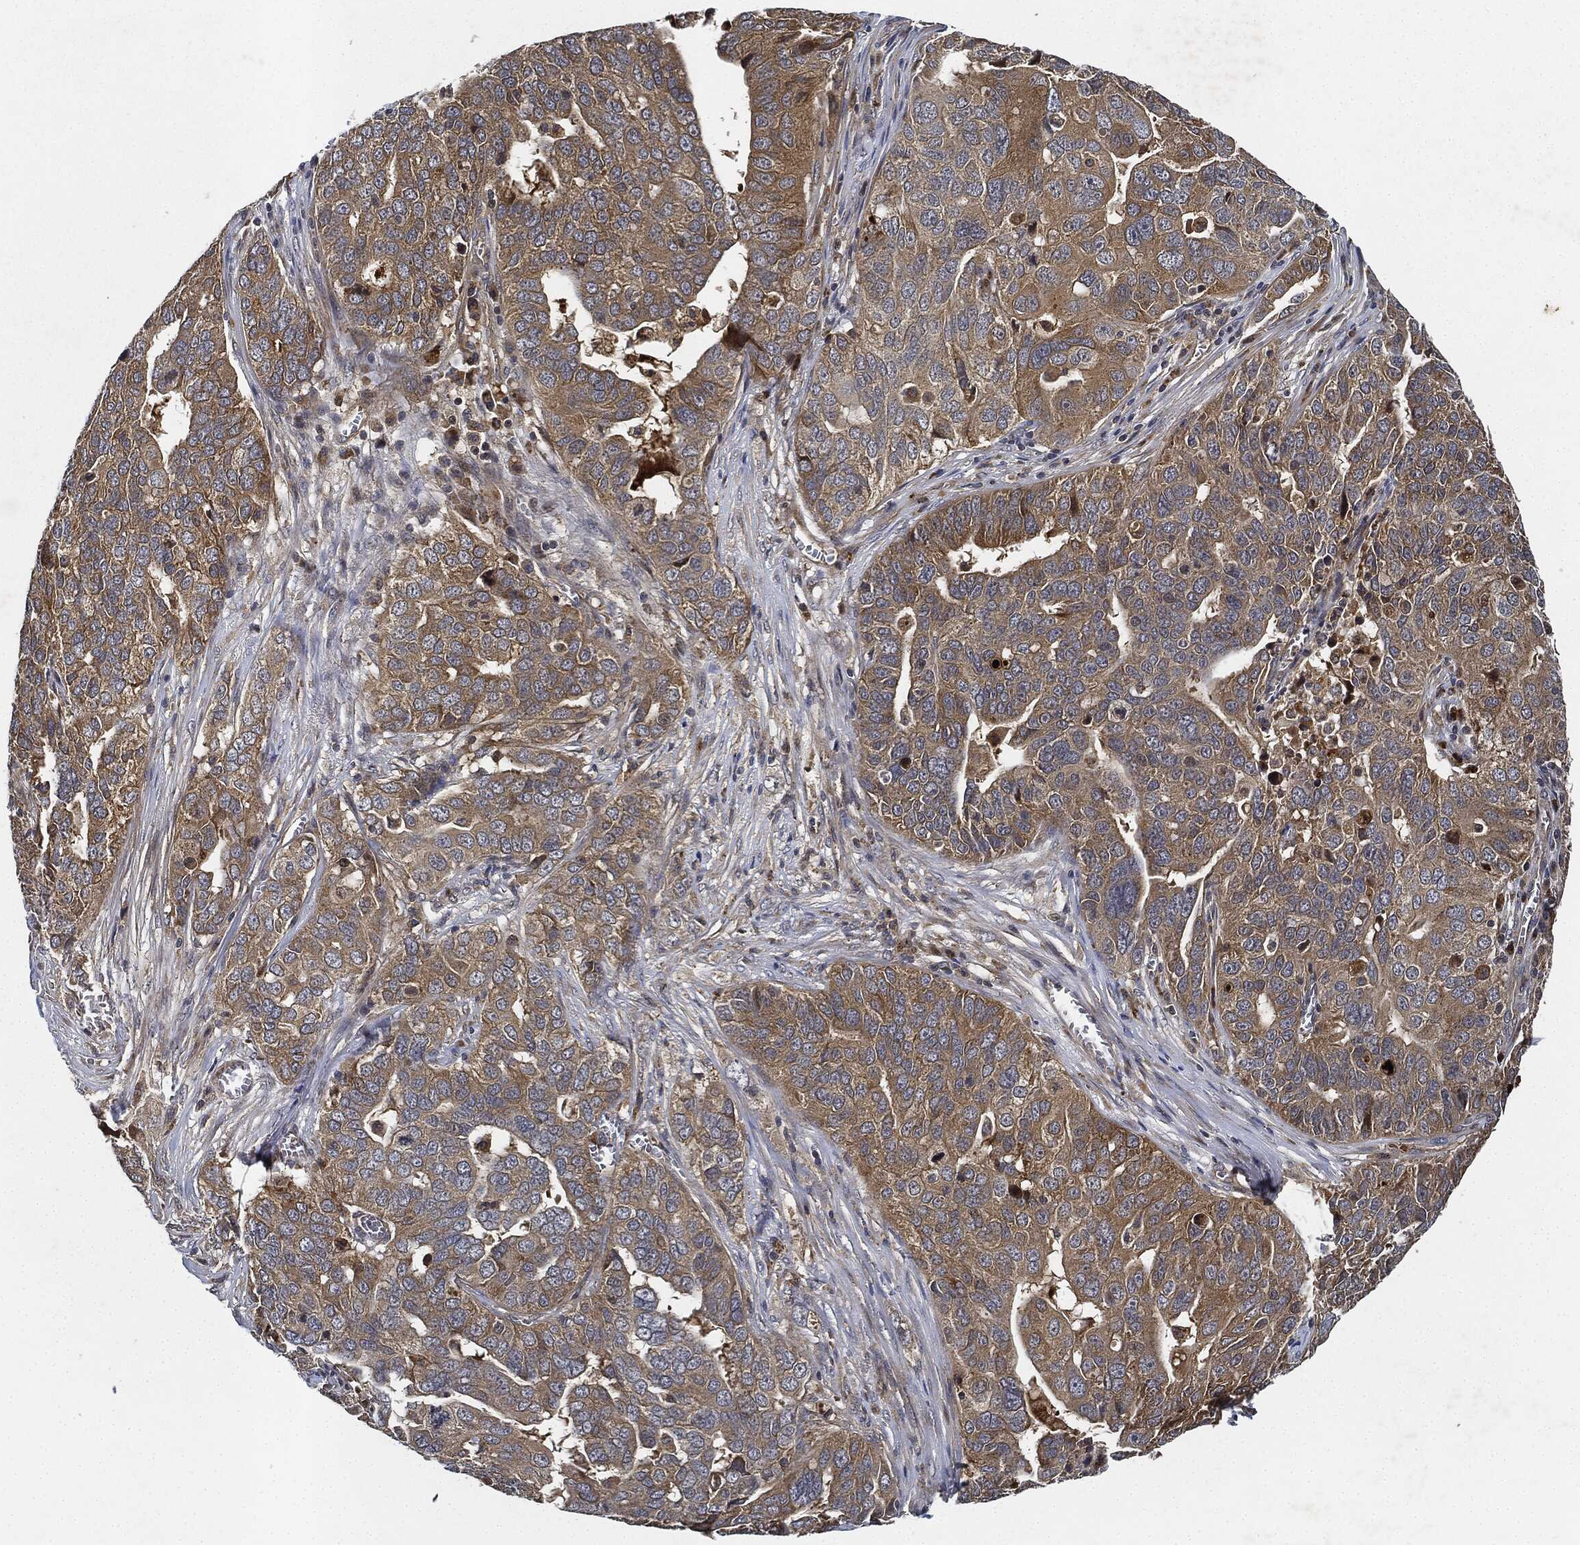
{"staining": {"intensity": "moderate", "quantity": "25%-75%", "location": "cytoplasmic/membranous"}, "tissue": "ovarian cancer", "cell_type": "Tumor cells", "image_type": "cancer", "snomed": [{"axis": "morphology", "description": "Carcinoma, endometroid"}, {"axis": "topography", "description": "Soft tissue"}, {"axis": "topography", "description": "Ovary"}], "caption": "Immunohistochemical staining of endometroid carcinoma (ovarian) exhibits moderate cytoplasmic/membranous protein staining in approximately 25%-75% of tumor cells.", "gene": "MLST8", "patient": {"sex": "female", "age": 52}}